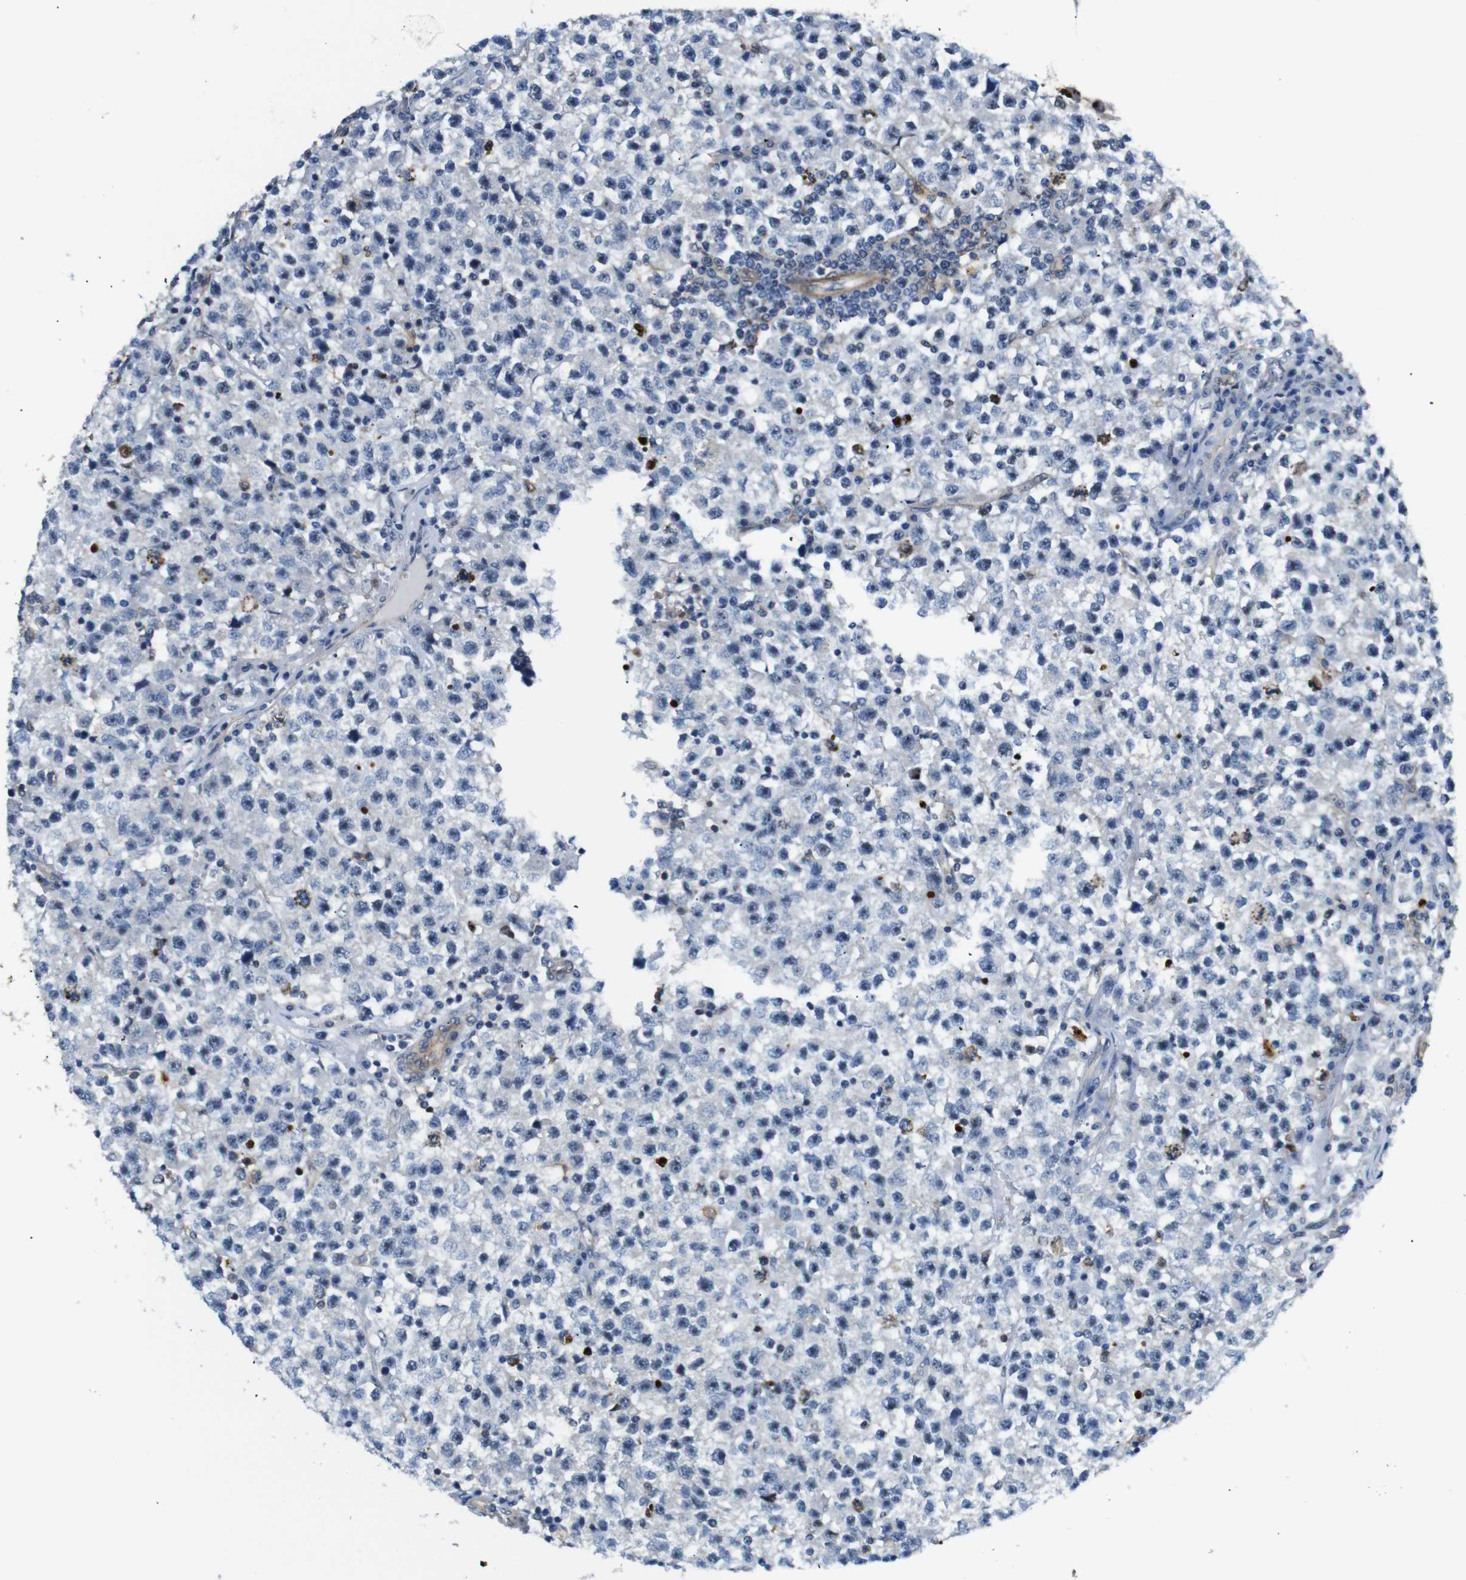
{"staining": {"intensity": "moderate", "quantity": "<25%", "location": "nuclear"}, "tissue": "testis cancer", "cell_type": "Tumor cells", "image_type": "cancer", "snomed": [{"axis": "morphology", "description": "Seminoma, NOS"}, {"axis": "topography", "description": "Testis"}], "caption": "Testis seminoma stained with immunohistochemistry exhibits moderate nuclear staining in about <25% of tumor cells.", "gene": "PARN", "patient": {"sex": "male", "age": 22}}